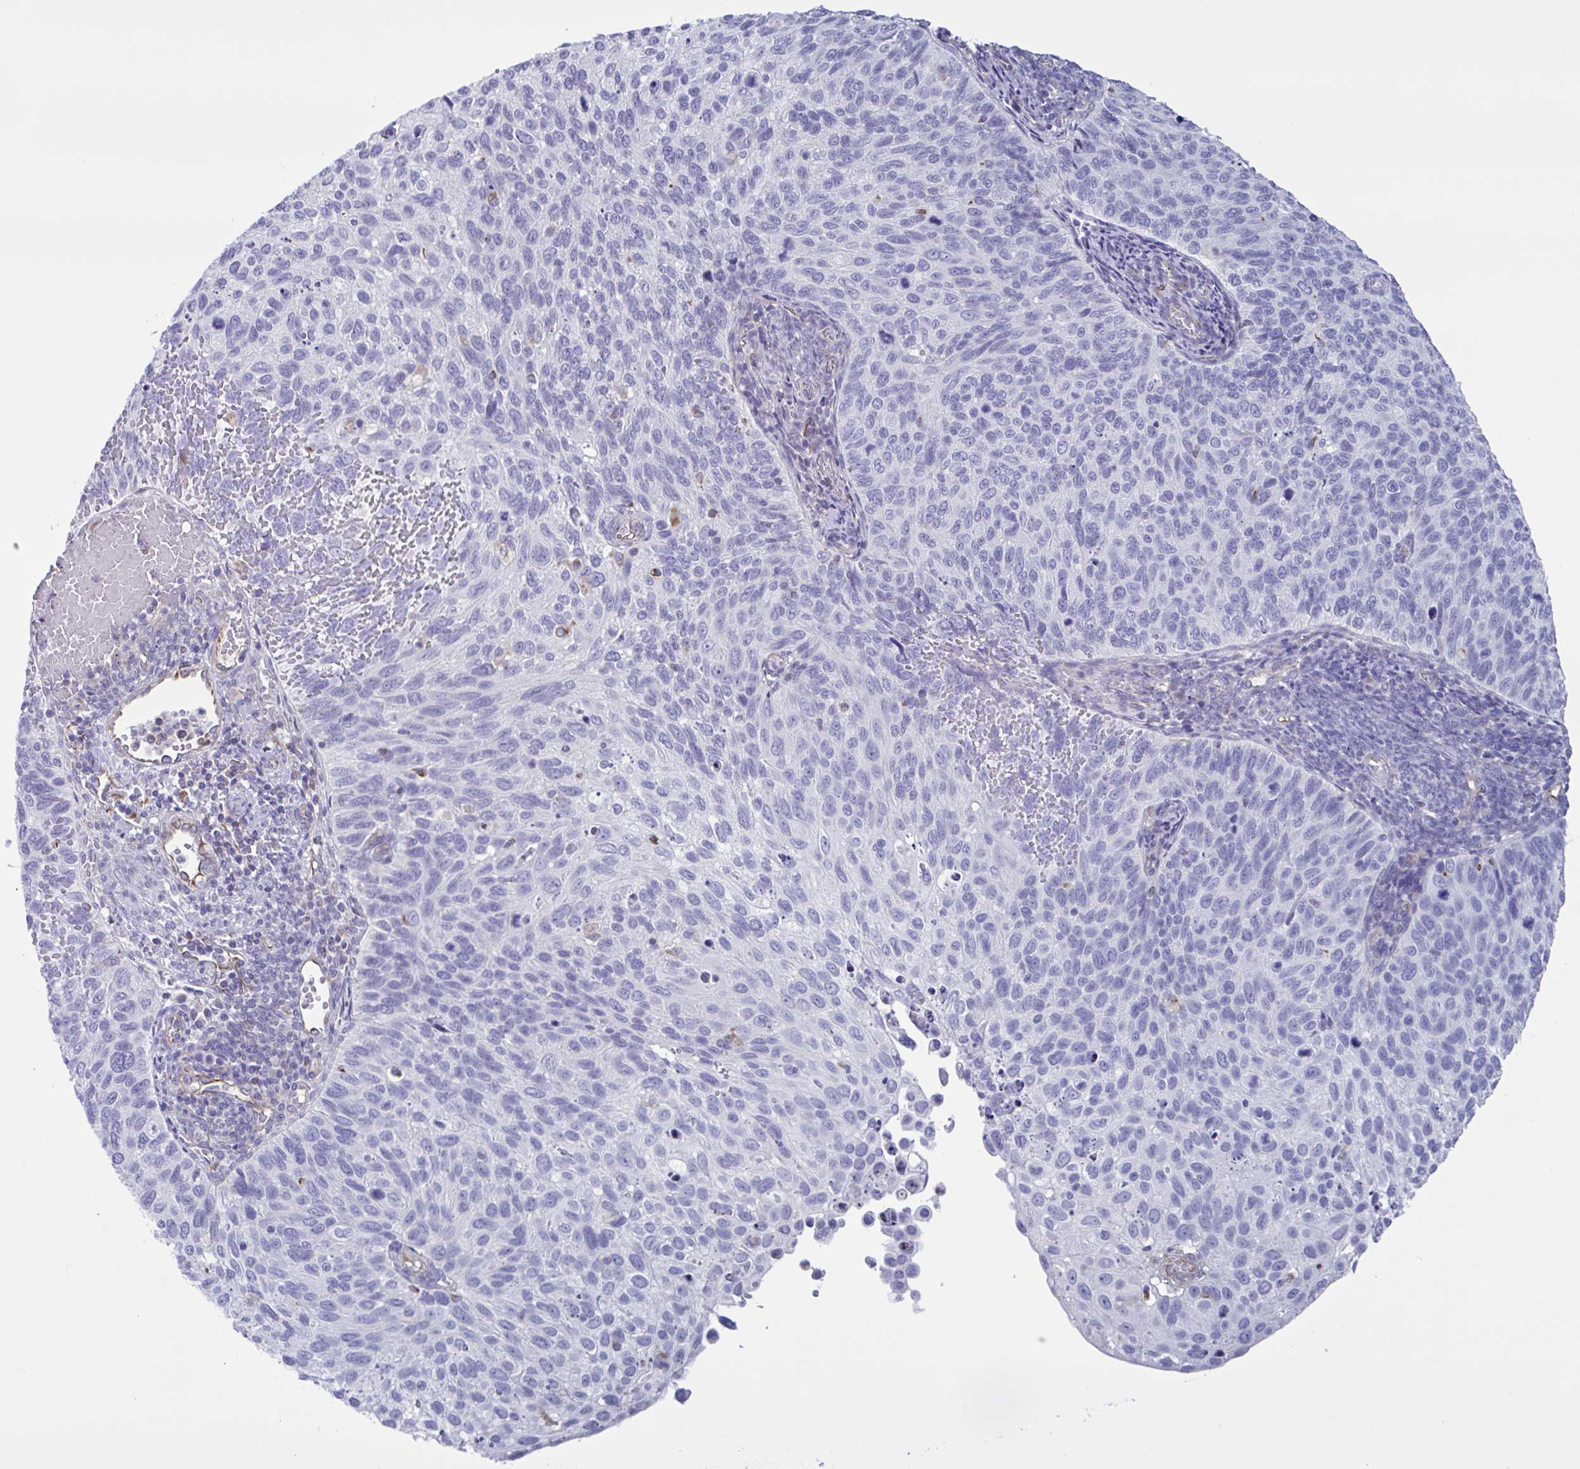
{"staining": {"intensity": "negative", "quantity": "none", "location": "none"}, "tissue": "cervical cancer", "cell_type": "Tumor cells", "image_type": "cancer", "snomed": [{"axis": "morphology", "description": "Squamous cell carcinoma, NOS"}, {"axis": "topography", "description": "Cervix"}], "caption": "Cervical cancer was stained to show a protein in brown. There is no significant expression in tumor cells.", "gene": "TMEM86B", "patient": {"sex": "female", "age": 70}}